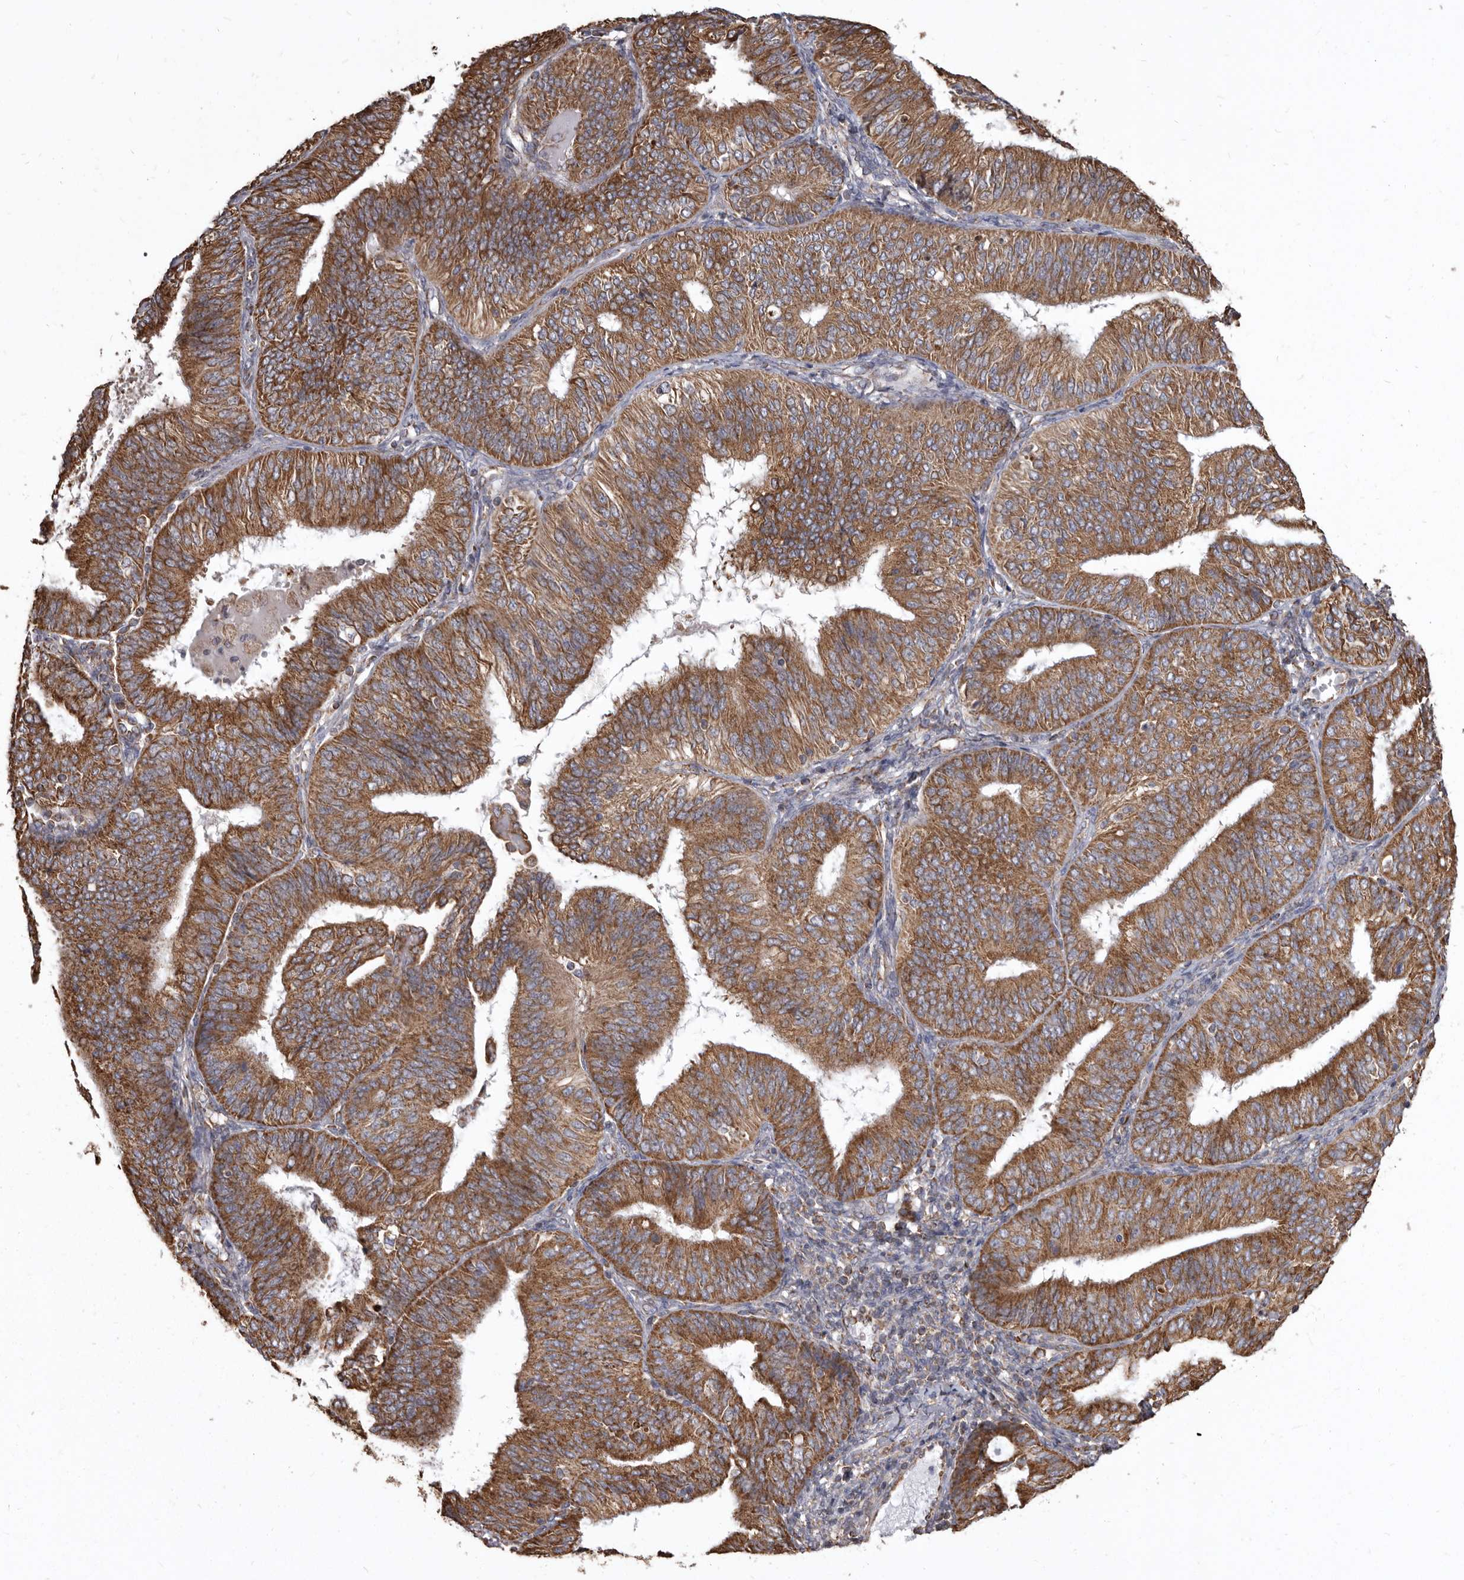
{"staining": {"intensity": "strong", "quantity": ">75%", "location": "cytoplasmic/membranous"}, "tissue": "endometrial cancer", "cell_type": "Tumor cells", "image_type": "cancer", "snomed": [{"axis": "morphology", "description": "Adenocarcinoma, NOS"}, {"axis": "topography", "description": "Endometrium"}], "caption": "A high-resolution histopathology image shows immunohistochemistry (IHC) staining of endometrial cancer, which reveals strong cytoplasmic/membranous positivity in about >75% of tumor cells. The protein of interest is shown in brown color, while the nuclei are stained blue.", "gene": "CDK5RAP3", "patient": {"sex": "female", "age": 58}}